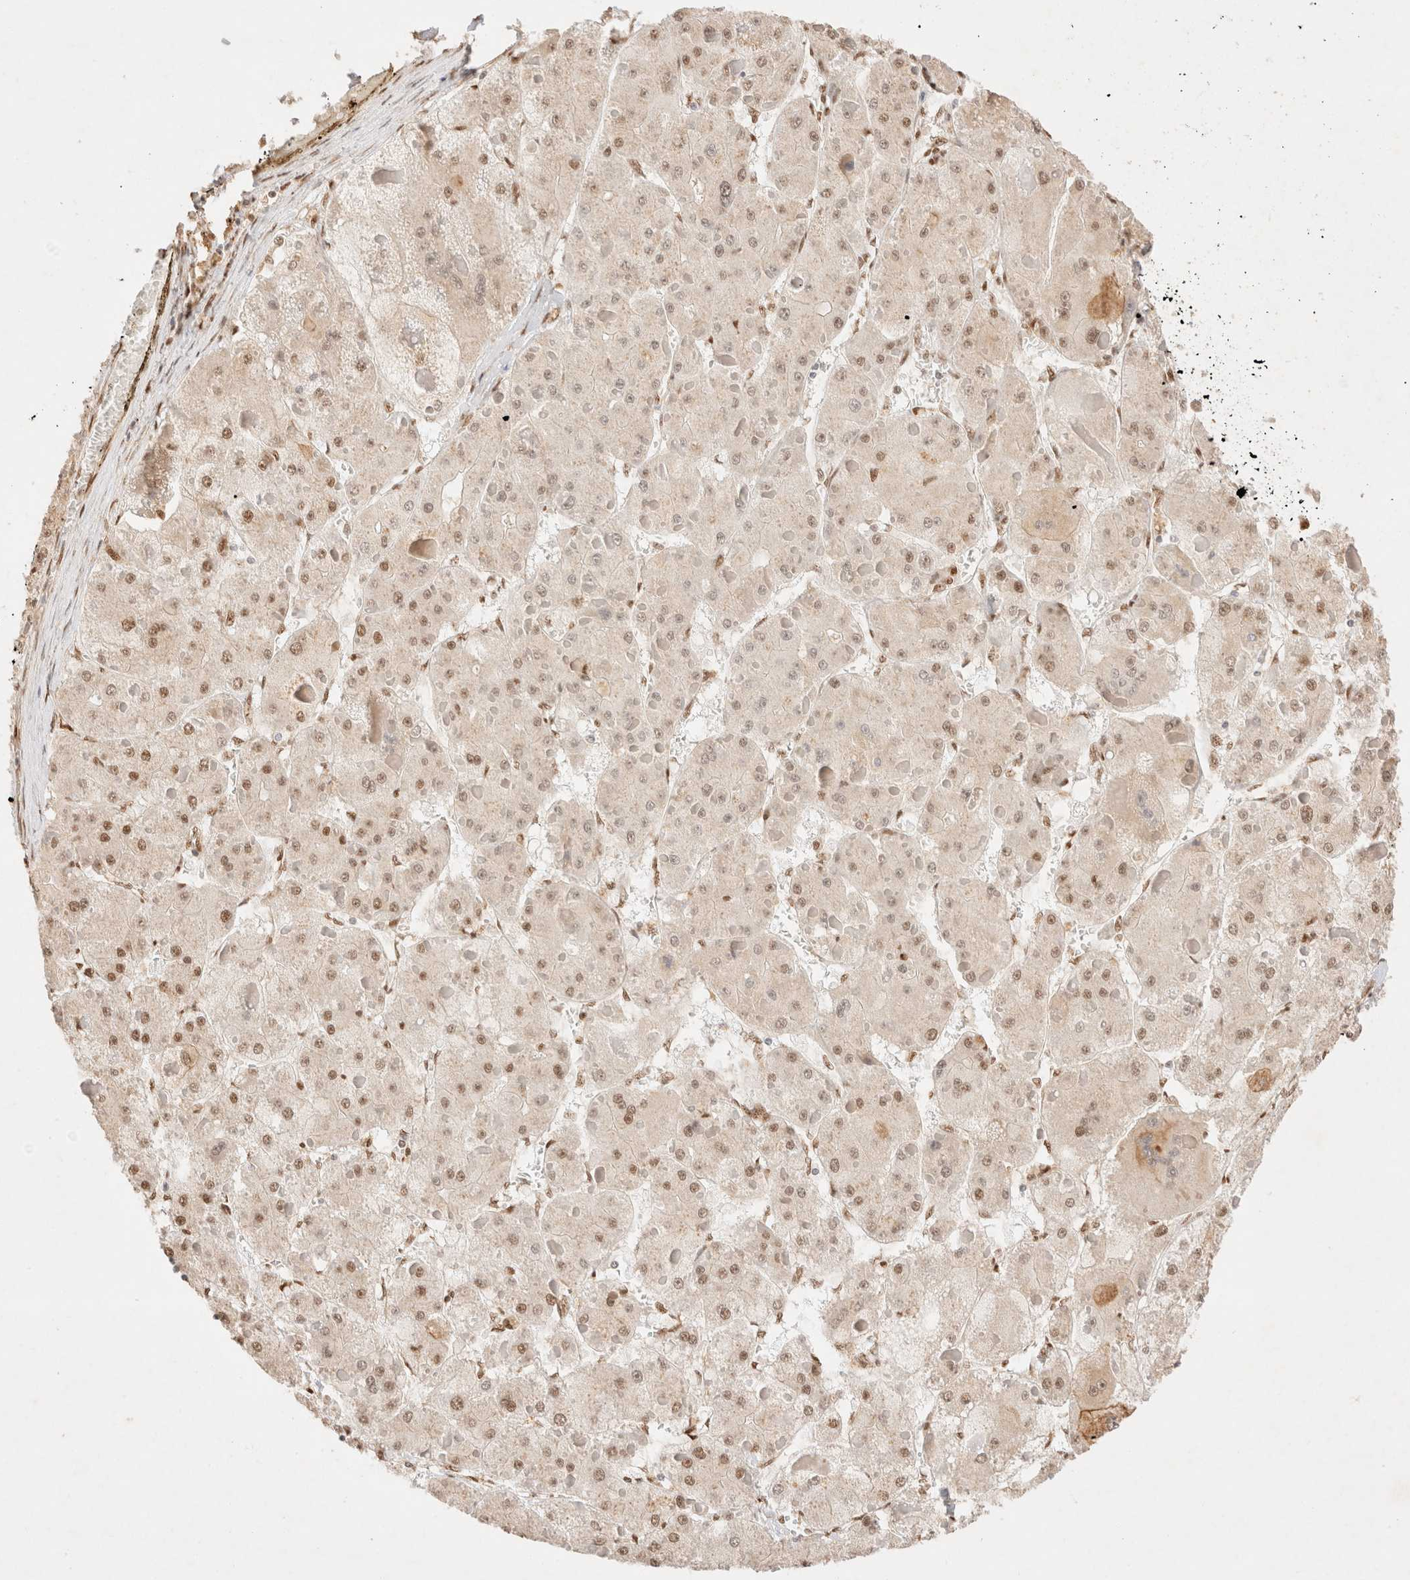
{"staining": {"intensity": "moderate", "quantity": ">75%", "location": "nuclear"}, "tissue": "liver cancer", "cell_type": "Tumor cells", "image_type": "cancer", "snomed": [{"axis": "morphology", "description": "Carcinoma, Hepatocellular, NOS"}, {"axis": "topography", "description": "Liver"}], "caption": "Immunohistochemistry (IHC) (DAB) staining of hepatocellular carcinoma (liver) shows moderate nuclear protein staining in about >75% of tumor cells.", "gene": "ZNF768", "patient": {"sex": "female", "age": 73}}